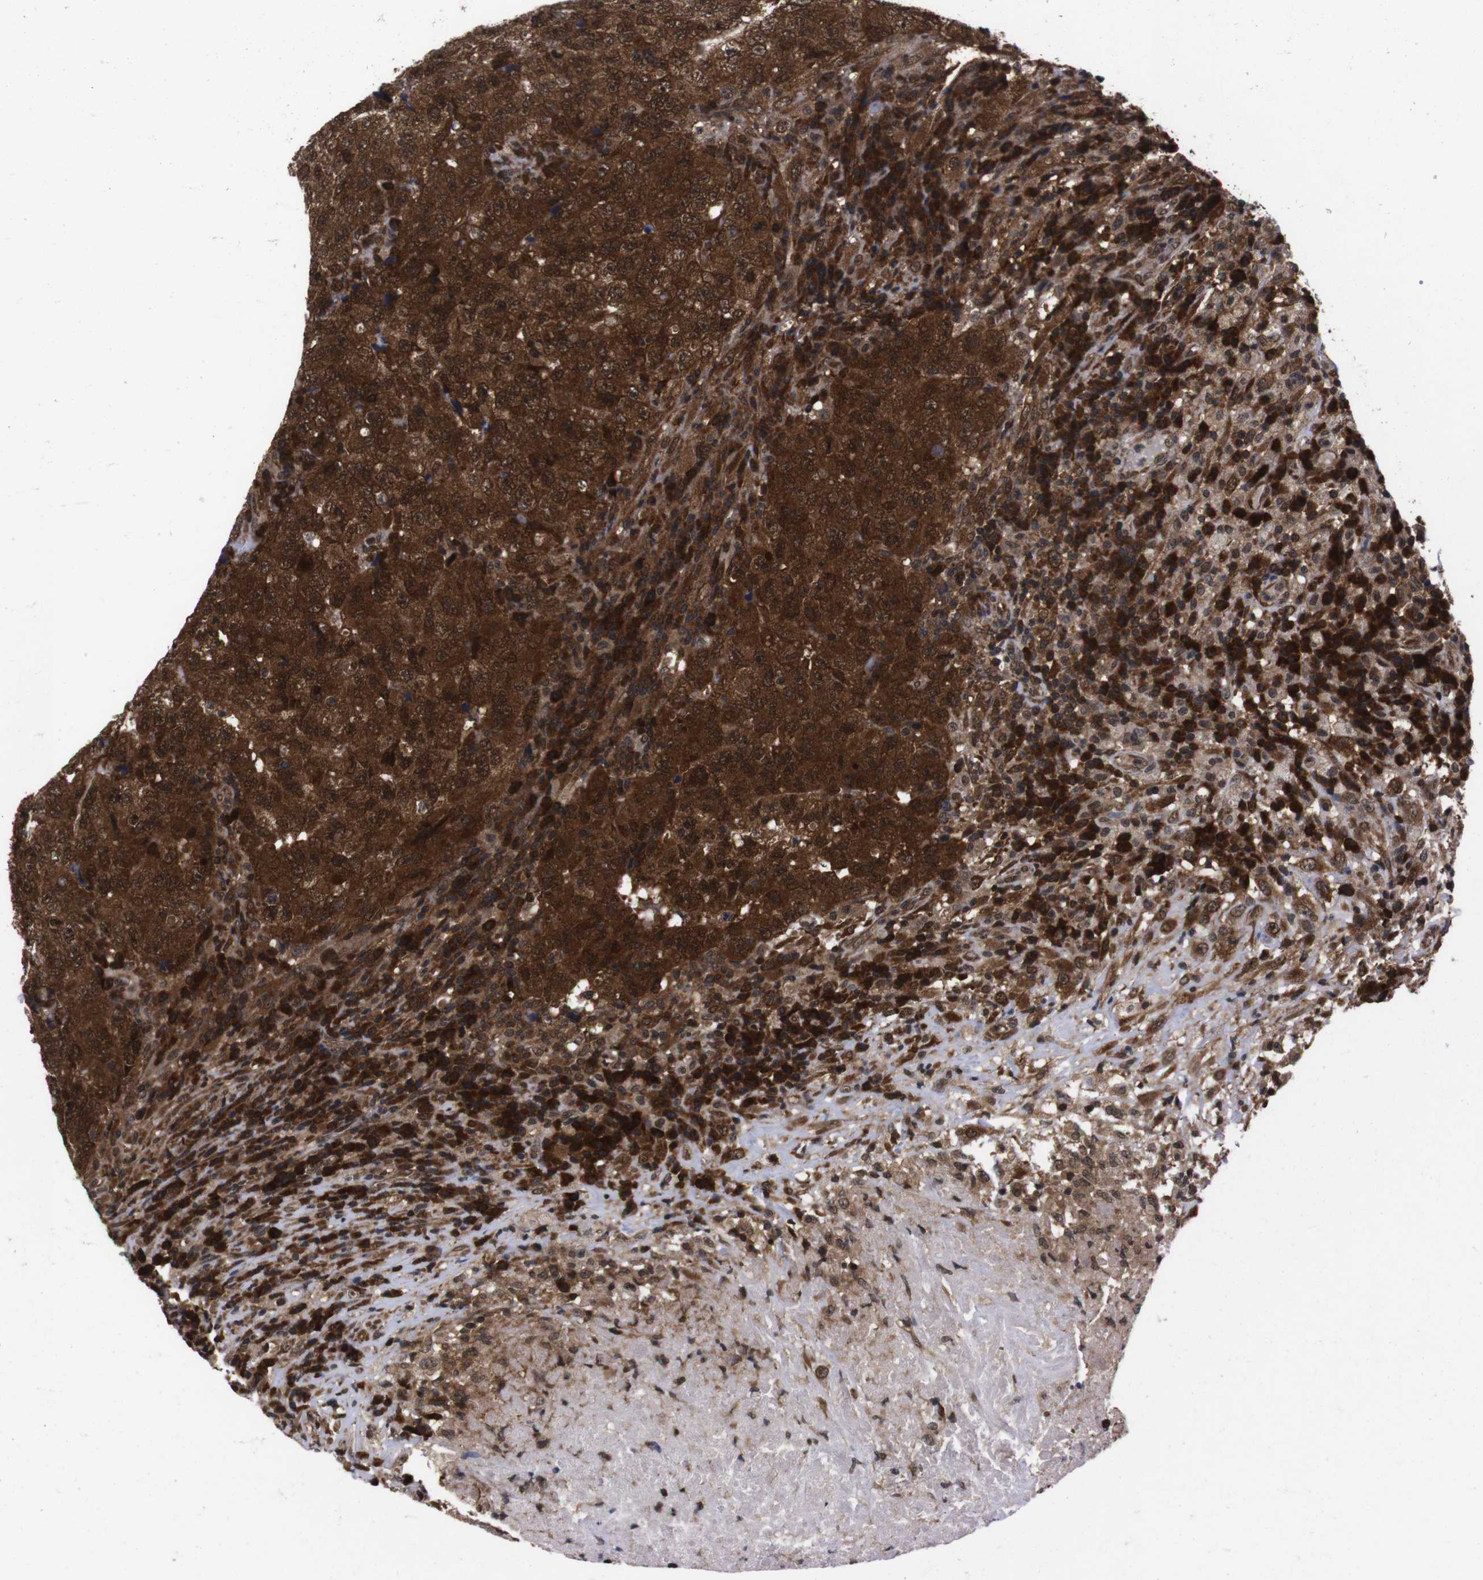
{"staining": {"intensity": "strong", "quantity": ">75%", "location": "cytoplasmic/membranous,nuclear"}, "tissue": "testis cancer", "cell_type": "Tumor cells", "image_type": "cancer", "snomed": [{"axis": "morphology", "description": "Necrosis, NOS"}, {"axis": "morphology", "description": "Carcinoma, Embryonal, NOS"}, {"axis": "topography", "description": "Testis"}], "caption": "A photomicrograph of testis cancer stained for a protein reveals strong cytoplasmic/membranous and nuclear brown staining in tumor cells.", "gene": "UBQLN2", "patient": {"sex": "male", "age": 19}}